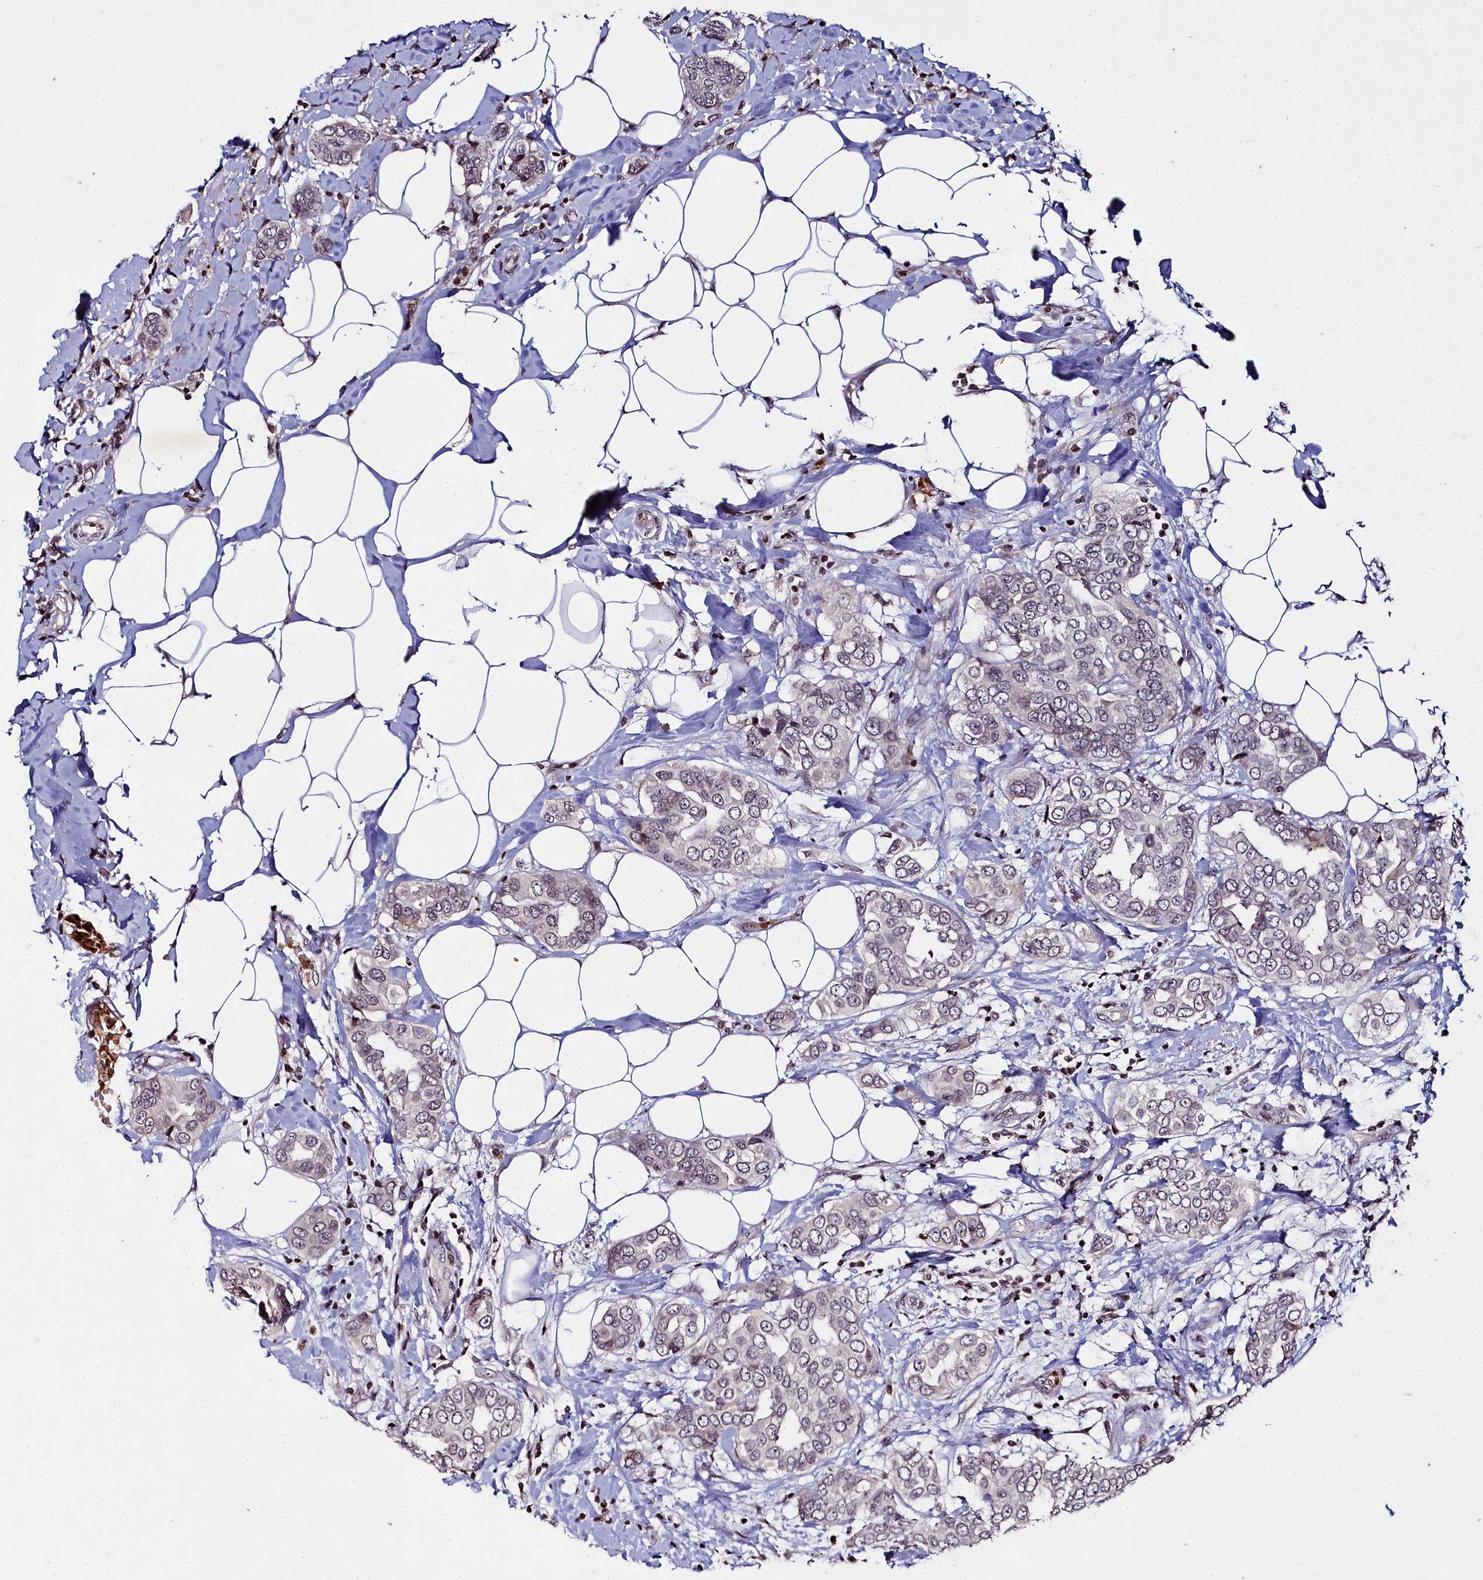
{"staining": {"intensity": "negative", "quantity": "none", "location": "none"}, "tissue": "breast cancer", "cell_type": "Tumor cells", "image_type": "cancer", "snomed": [{"axis": "morphology", "description": "Lobular carcinoma"}, {"axis": "topography", "description": "Breast"}], "caption": "Tumor cells show no significant positivity in breast cancer.", "gene": "FZD4", "patient": {"sex": "female", "age": 51}}